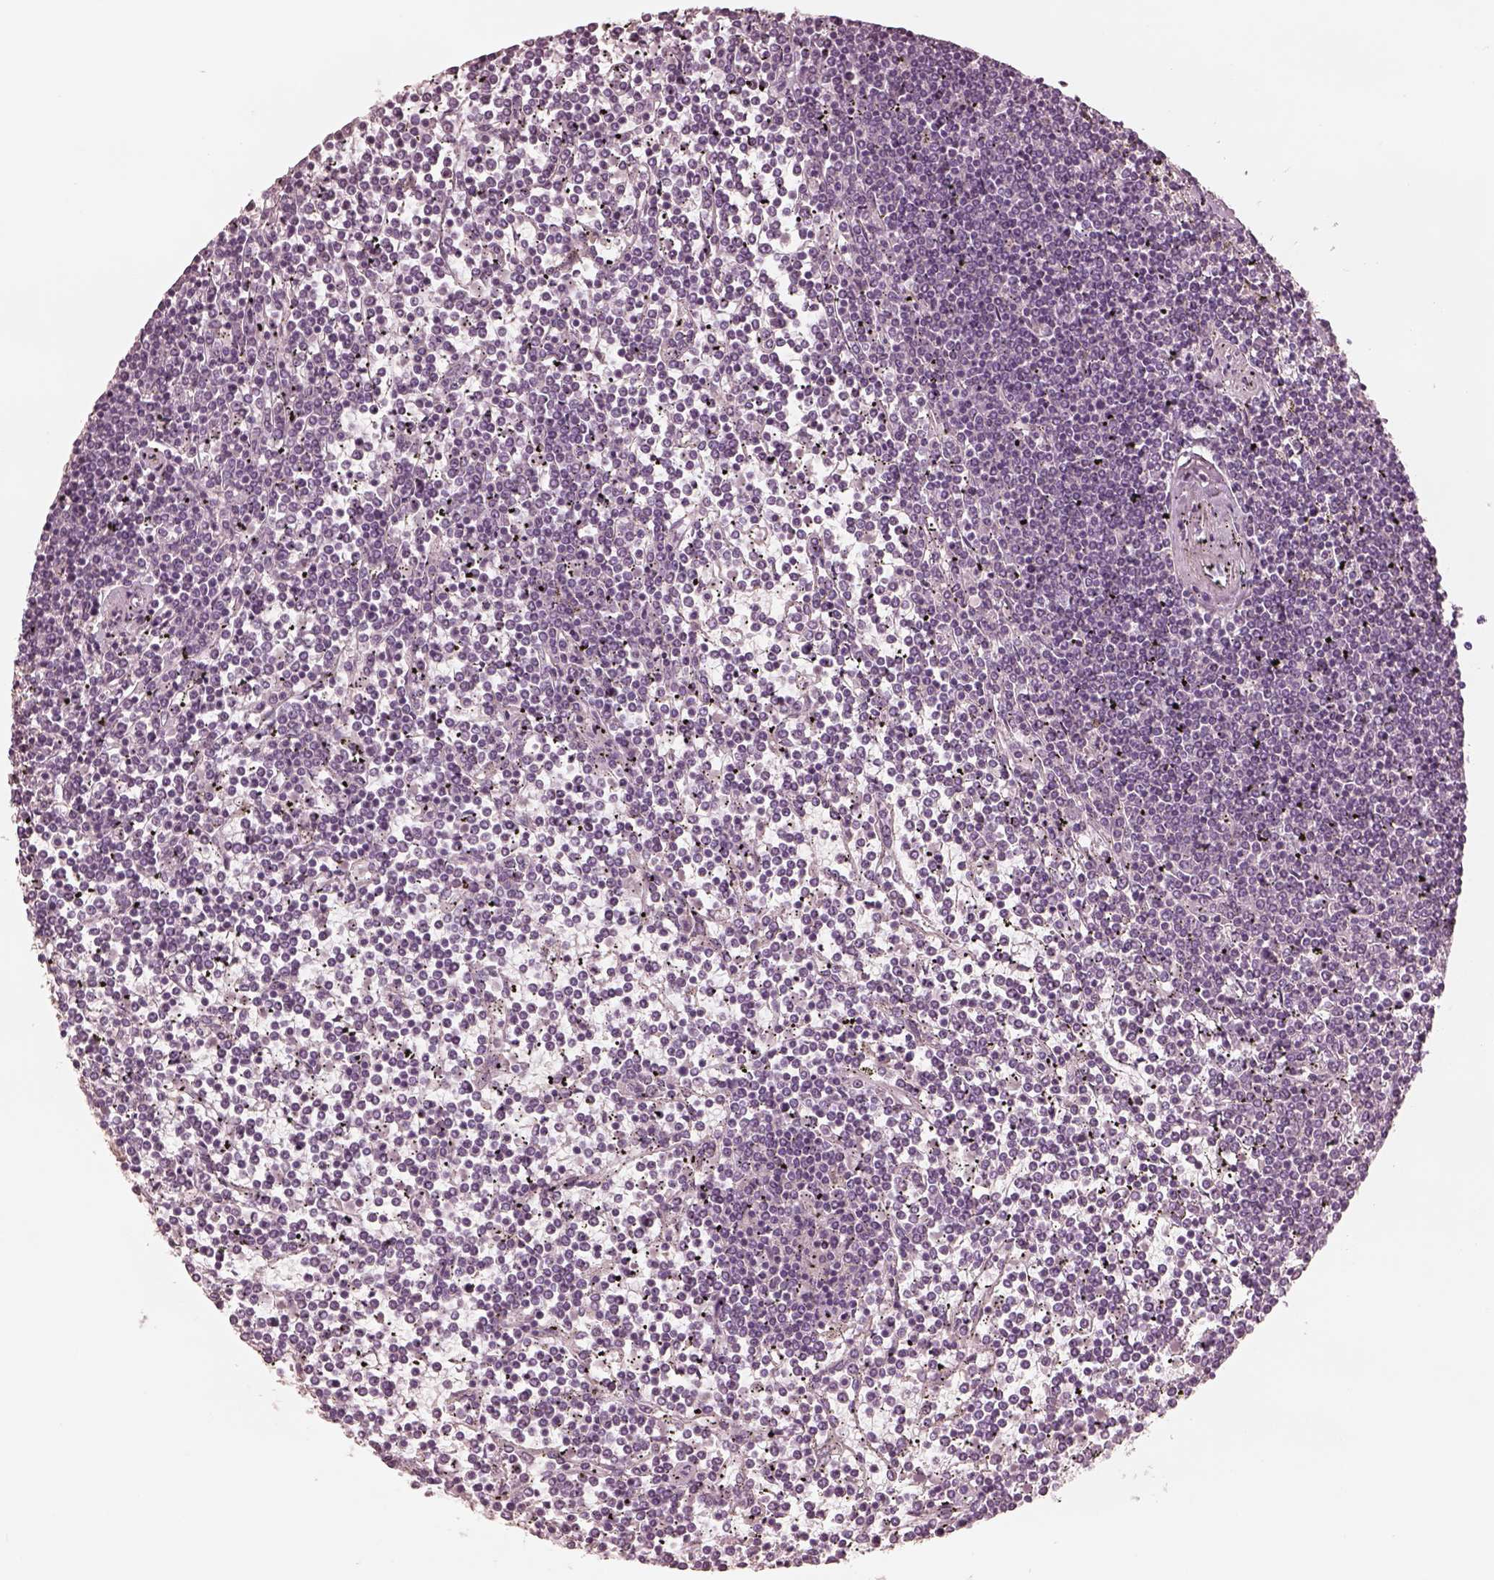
{"staining": {"intensity": "negative", "quantity": "none", "location": "none"}, "tissue": "lymphoma", "cell_type": "Tumor cells", "image_type": "cancer", "snomed": [{"axis": "morphology", "description": "Malignant lymphoma, non-Hodgkin's type, Low grade"}, {"axis": "topography", "description": "Spleen"}], "caption": "Tumor cells show no significant protein expression in lymphoma.", "gene": "DNAAF9", "patient": {"sex": "female", "age": 19}}